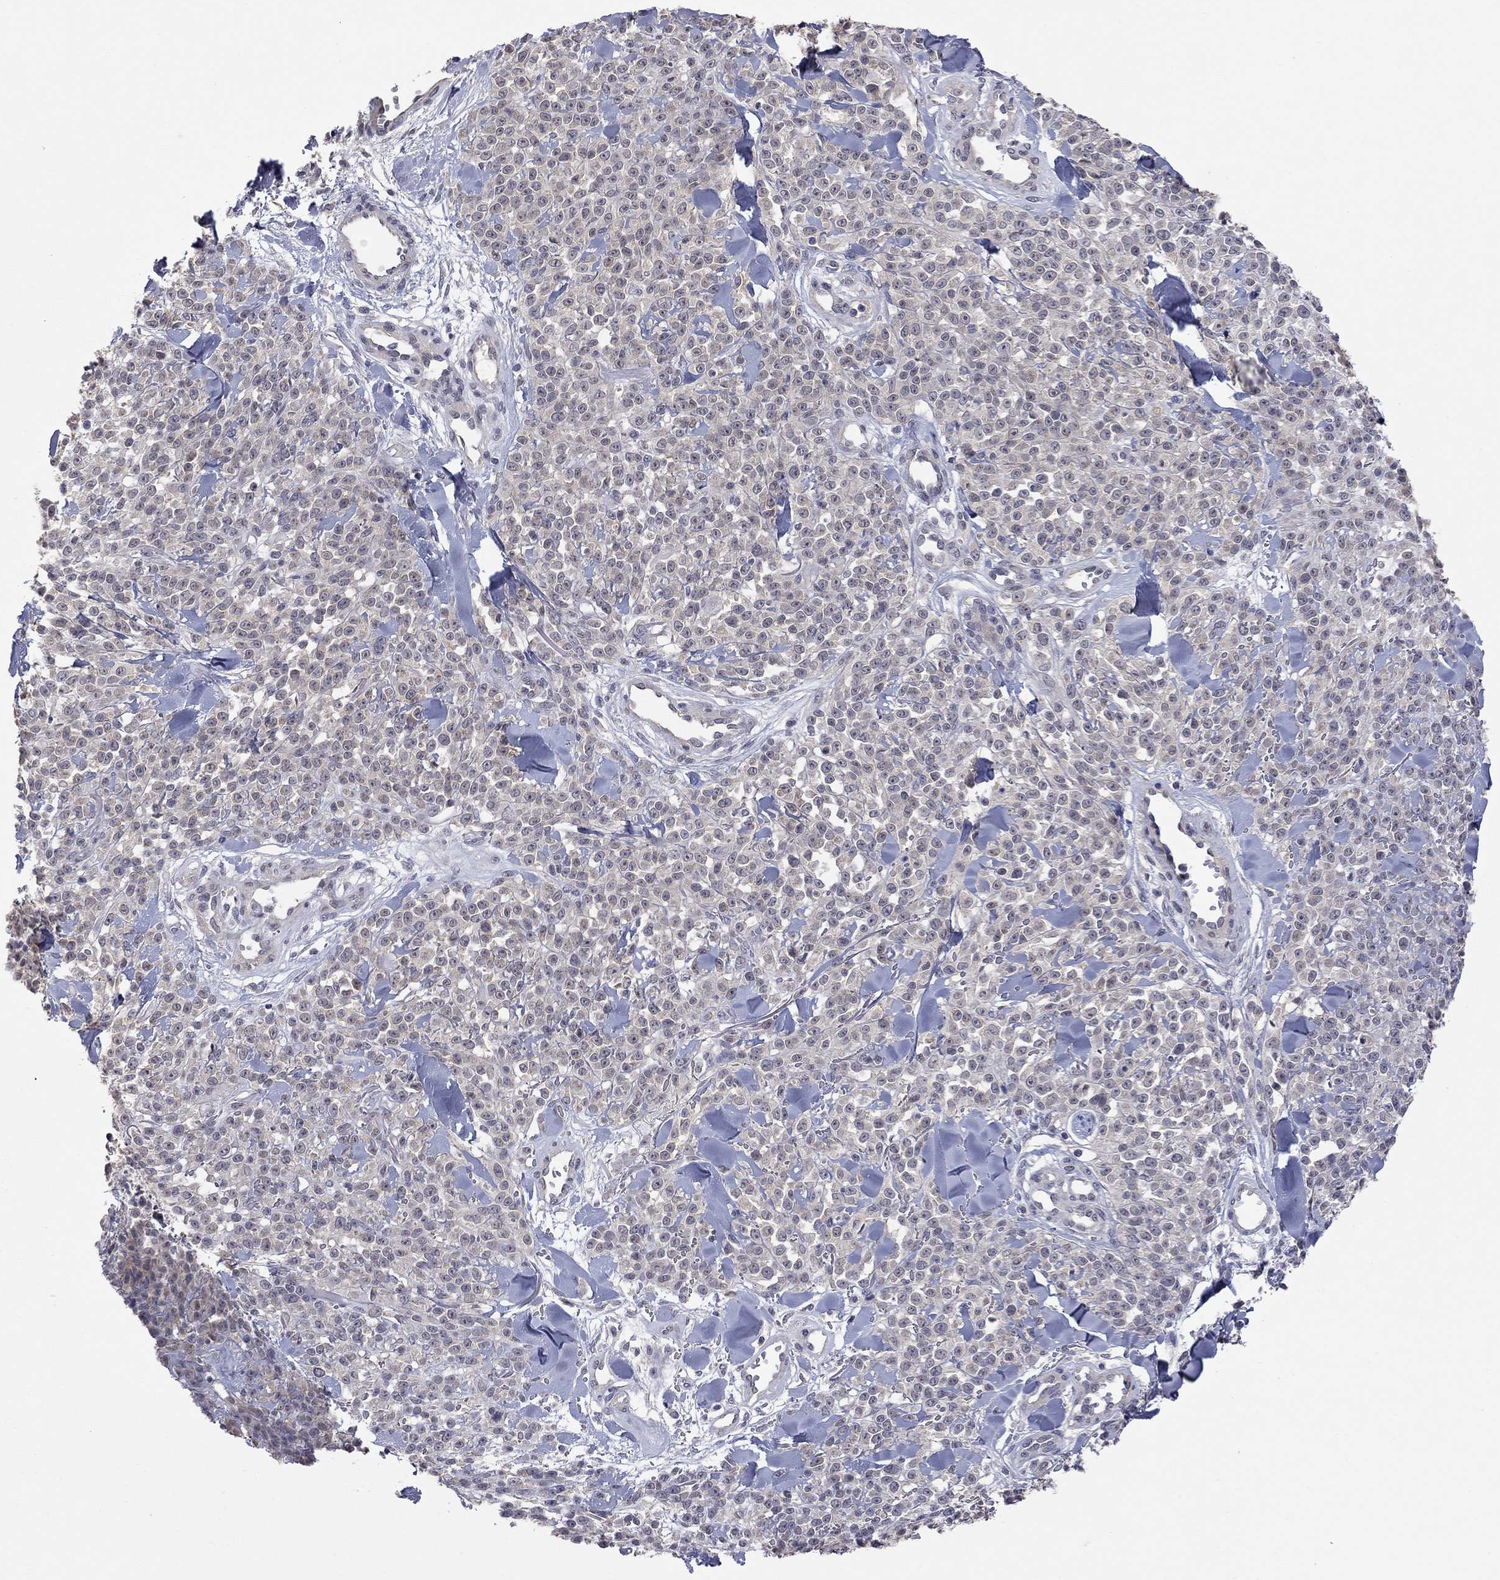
{"staining": {"intensity": "negative", "quantity": "none", "location": "none"}, "tissue": "melanoma", "cell_type": "Tumor cells", "image_type": "cancer", "snomed": [{"axis": "morphology", "description": "Malignant melanoma, NOS"}, {"axis": "topography", "description": "Skin"}, {"axis": "topography", "description": "Skin of trunk"}], "caption": "Tumor cells are negative for brown protein staining in melanoma. (DAB (3,3'-diaminobenzidine) immunohistochemistry visualized using brightfield microscopy, high magnification).", "gene": "FABP12", "patient": {"sex": "male", "age": 74}}